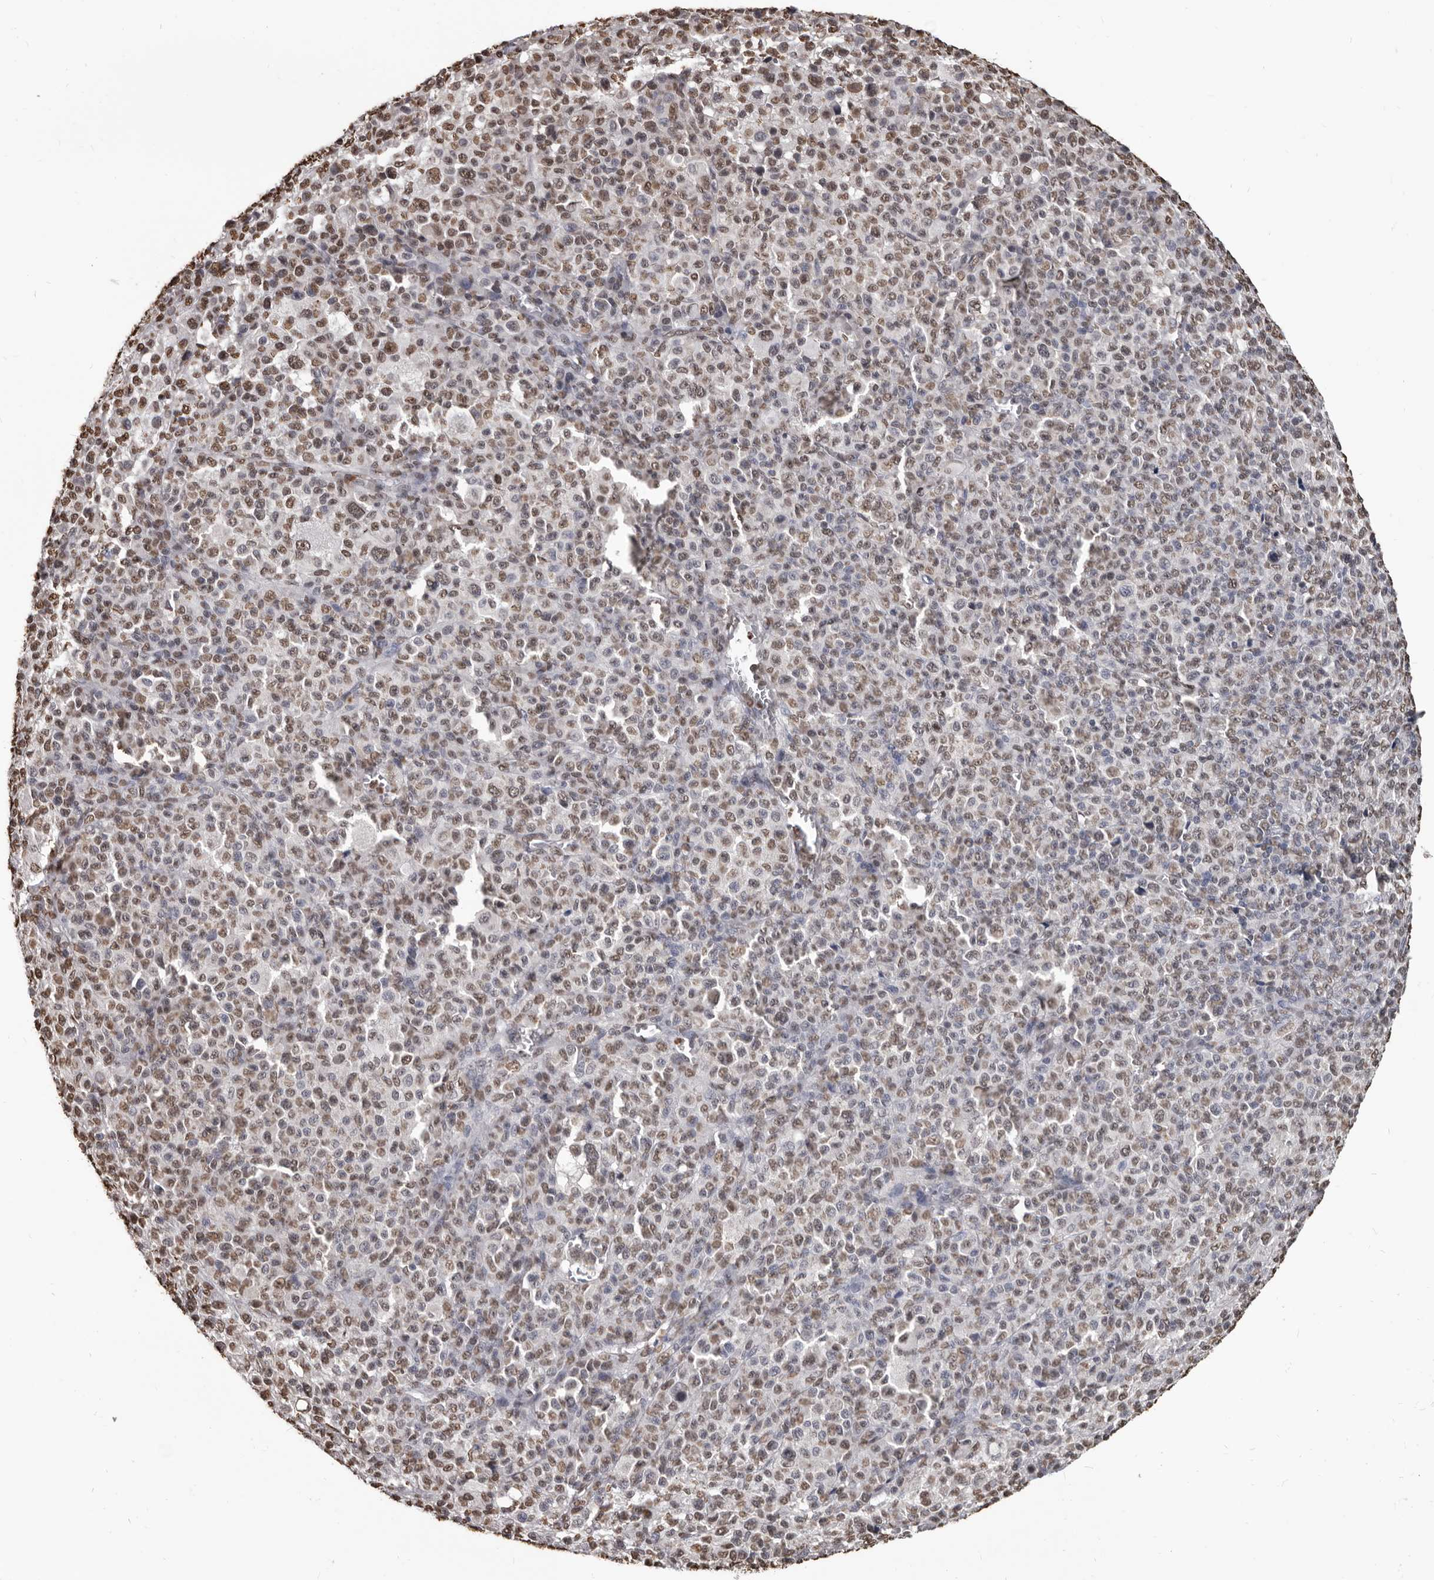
{"staining": {"intensity": "moderate", "quantity": ">75%", "location": "nuclear"}, "tissue": "melanoma", "cell_type": "Tumor cells", "image_type": "cancer", "snomed": [{"axis": "morphology", "description": "Malignant melanoma, Metastatic site"}, {"axis": "topography", "description": "Skin"}], "caption": "This histopathology image displays IHC staining of malignant melanoma (metastatic site), with medium moderate nuclear expression in approximately >75% of tumor cells.", "gene": "AHR", "patient": {"sex": "female", "age": 74}}